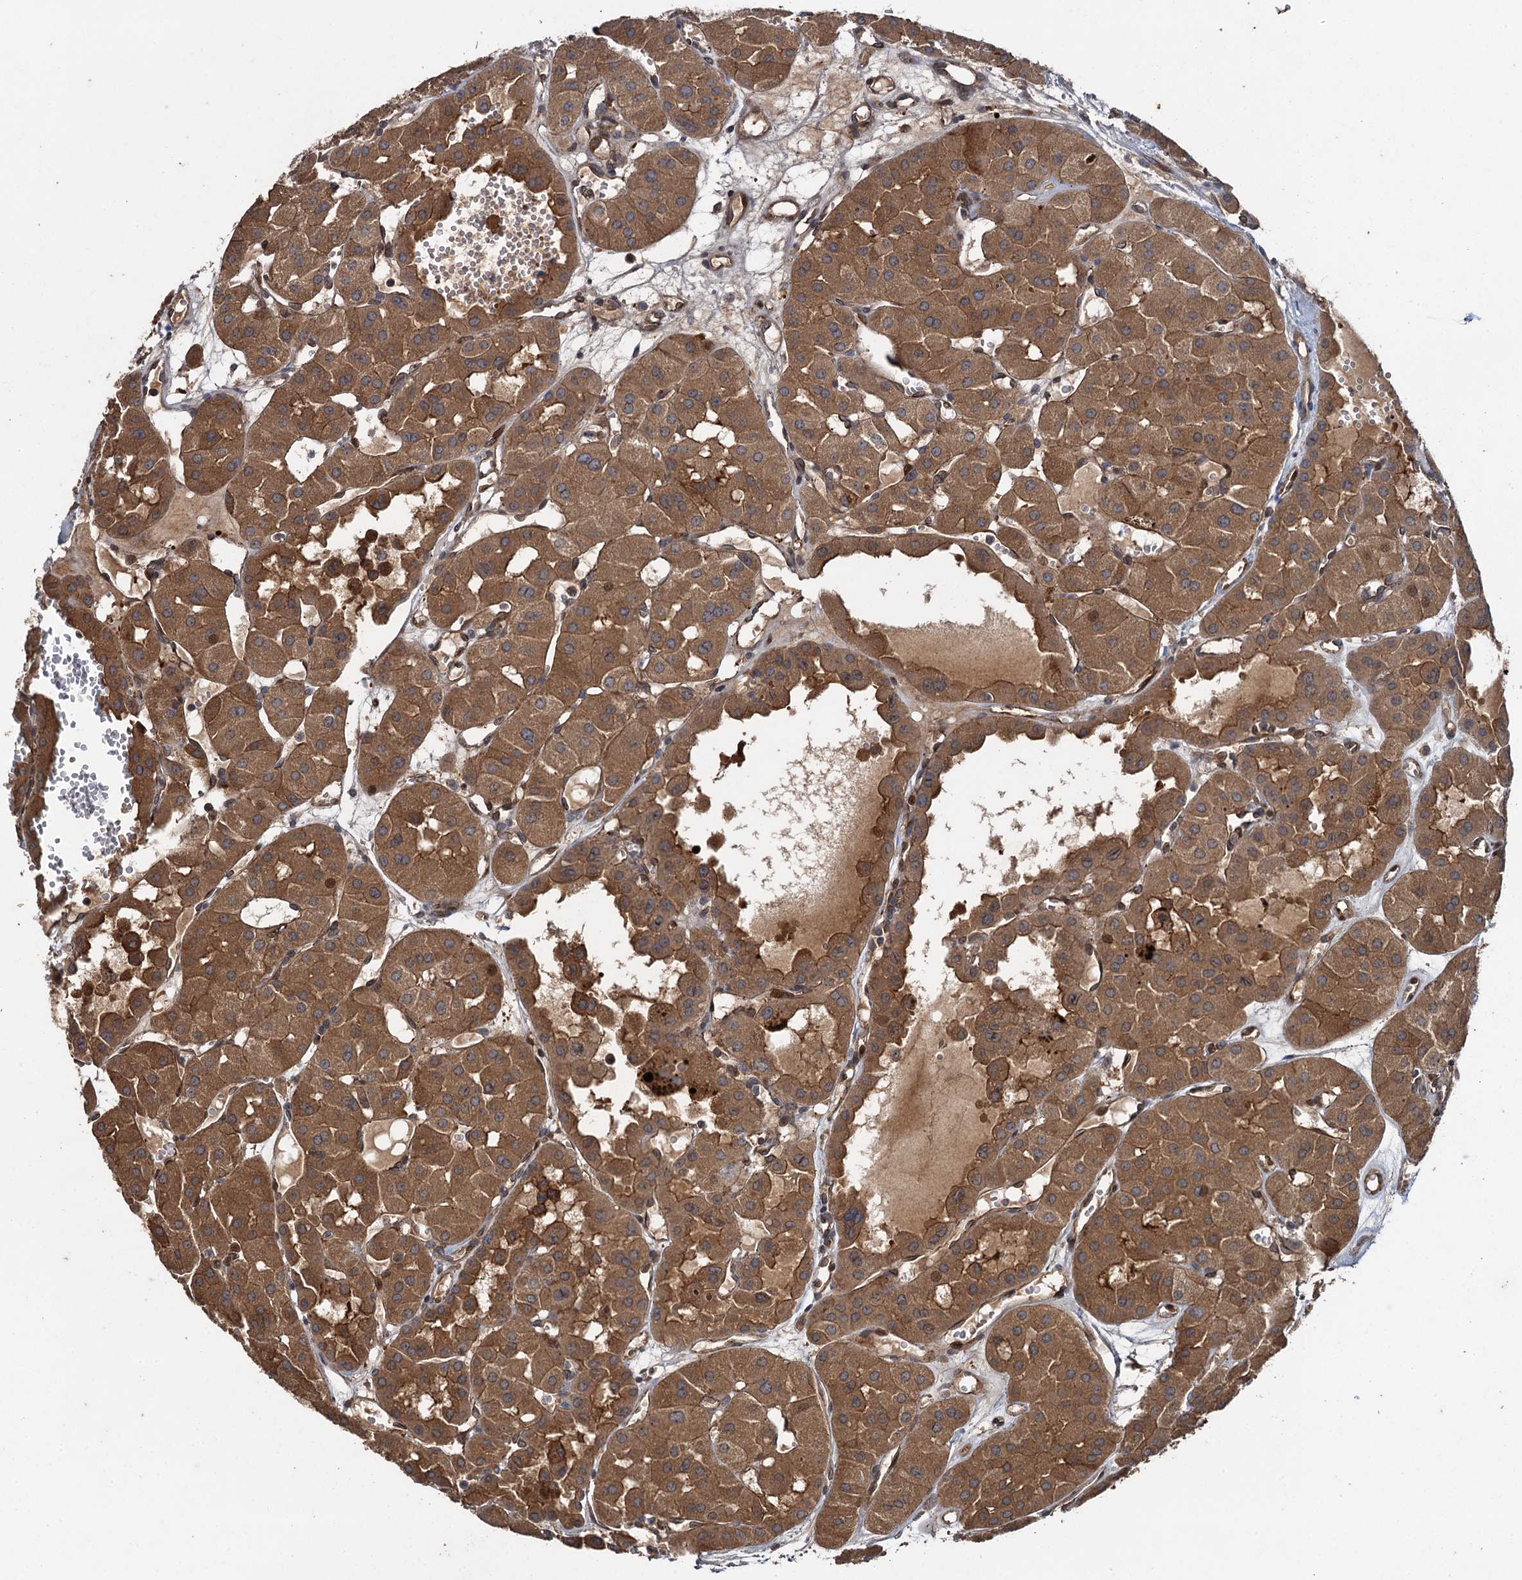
{"staining": {"intensity": "moderate", "quantity": ">75%", "location": "cytoplasmic/membranous"}, "tissue": "renal cancer", "cell_type": "Tumor cells", "image_type": "cancer", "snomed": [{"axis": "morphology", "description": "Carcinoma, NOS"}, {"axis": "topography", "description": "Kidney"}], "caption": "The micrograph exhibits a brown stain indicating the presence of a protein in the cytoplasmic/membranous of tumor cells in renal carcinoma.", "gene": "RHOBTB1", "patient": {"sex": "female", "age": 75}}